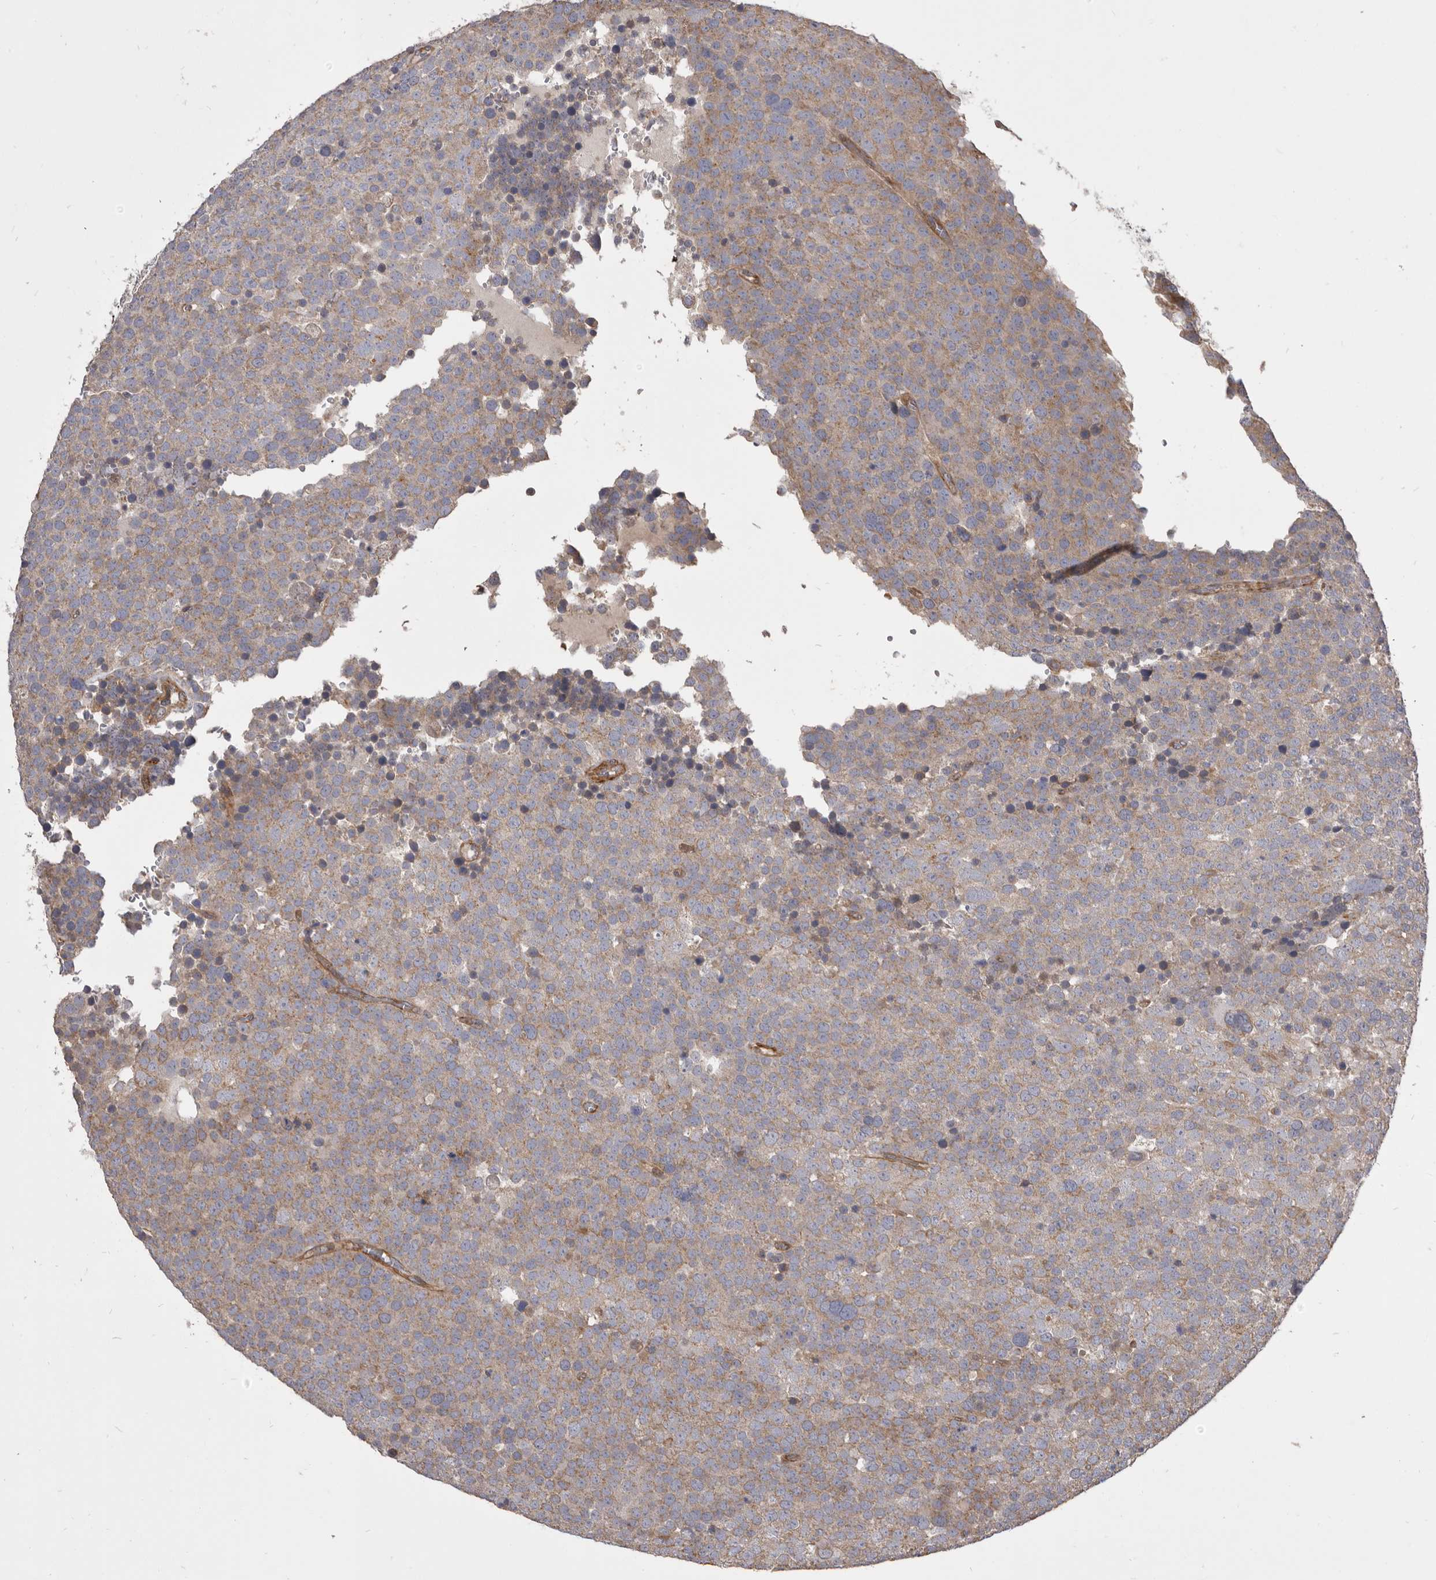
{"staining": {"intensity": "weak", "quantity": "25%-75%", "location": "cytoplasmic/membranous"}, "tissue": "testis cancer", "cell_type": "Tumor cells", "image_type": "cancer", "snomed": [{"axis": "morphology", "description": "Seminoma, NOS"}, {"axis": "topography", "description": "Testis"}], "caption": "Protein expression analysis of human testis cancer (seminoma) reveals weak cytoplasmic/membranous staining in about 25%-75% of tumor cells. (brown staining indicates protein expression, while blue staining denotes nuclei).", "gene": "VPS45", "patient": {"sex": "male", "age": 71}}